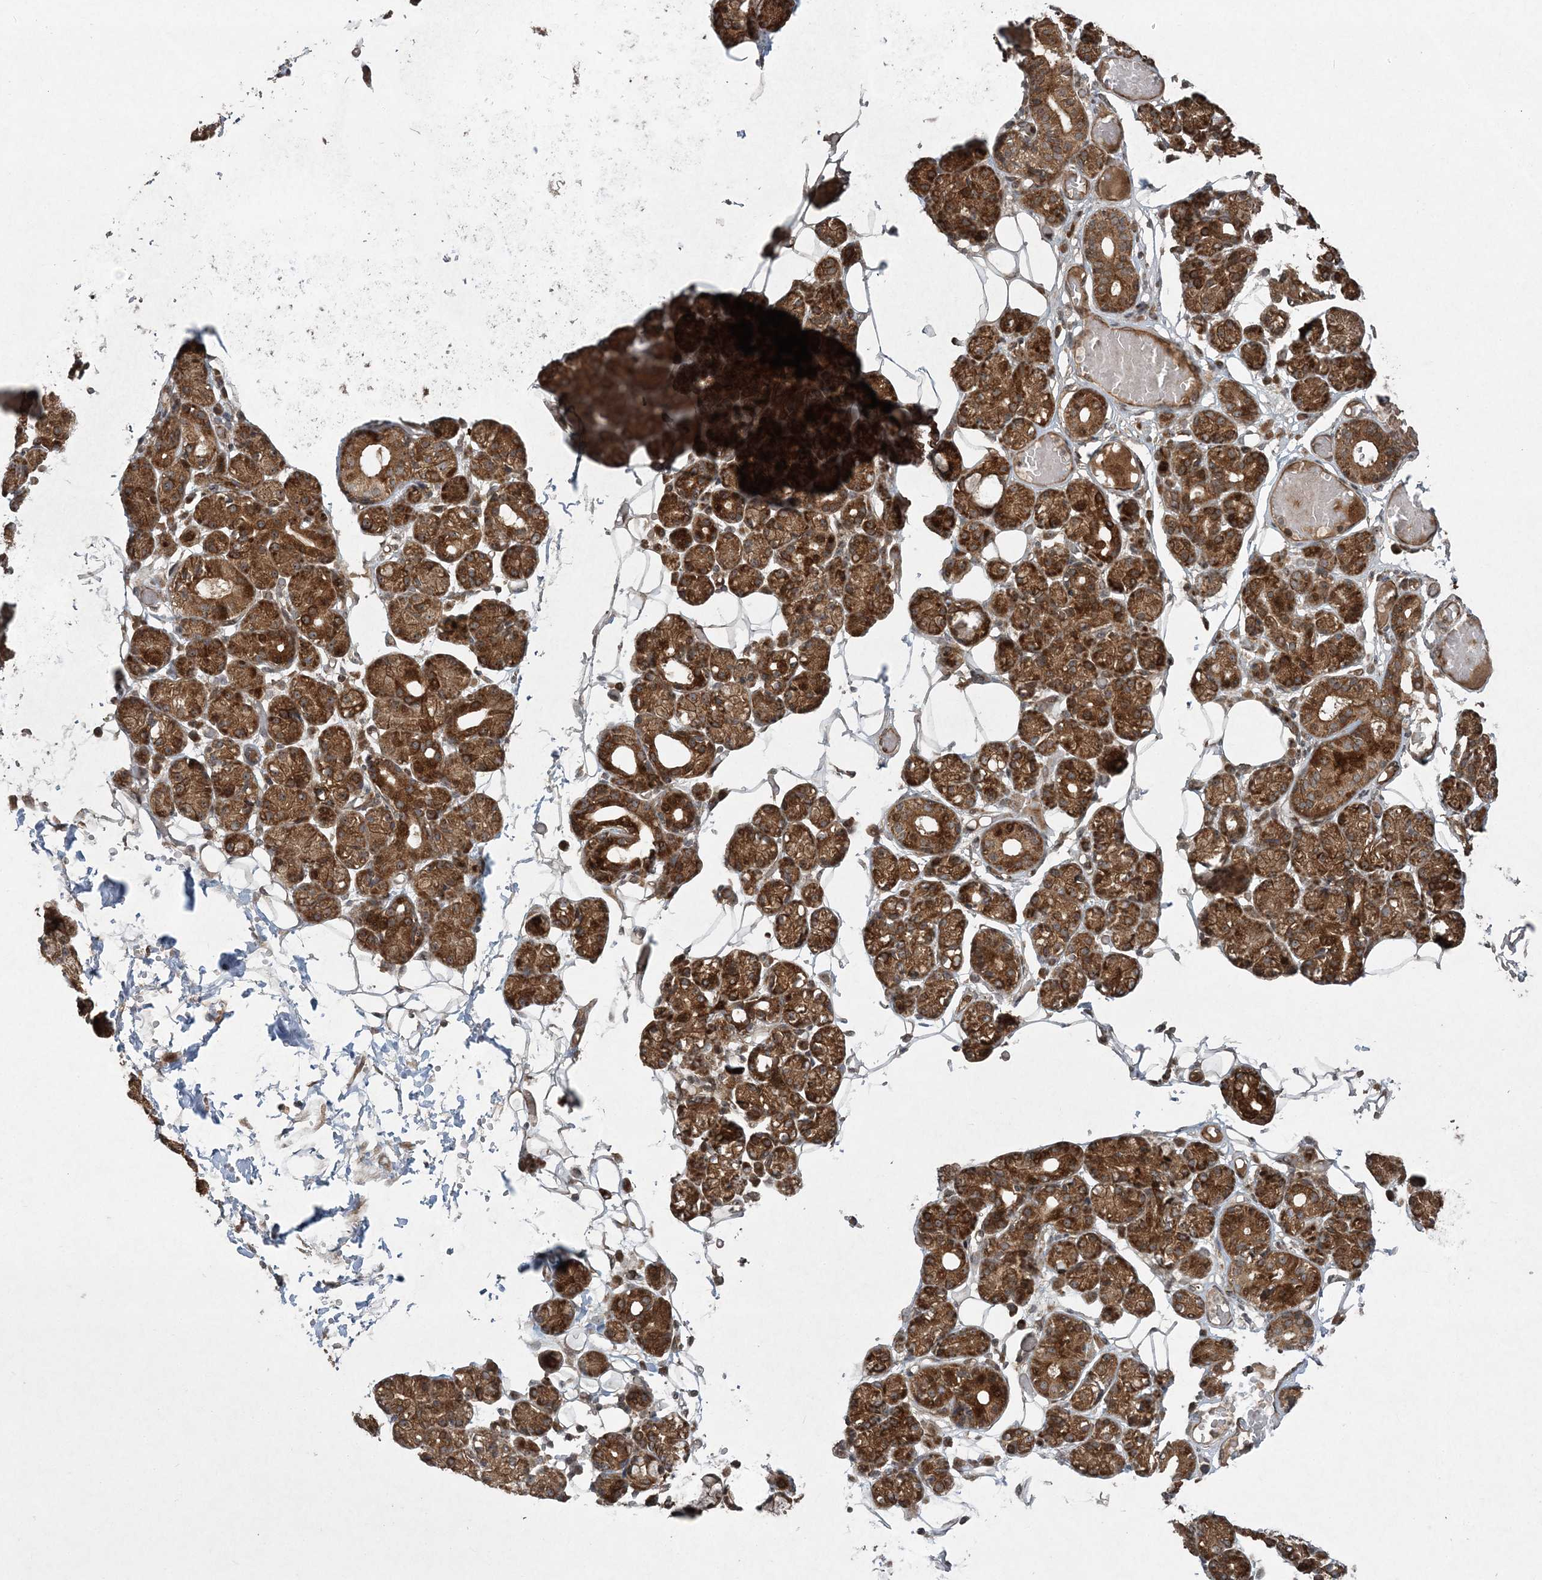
{"staining": {"intensity": "strong", "quantity": "25%-75%", "location": "cytoplasmic/membranous"}, "tissue": "salivary gland", "cell_type": "Glandular cells", "image_type": "normal", "snomed": [{"axis": "morphology", "description": "Normal tissue, NOS"}, {"axis": "topography", "description": "Salivary gland"}], "caption": "Strong cytoplasmic/membranous expression is seen in about 25%-75% of glandular cells in benign salivary gland. Ihc stains the protein in brown and the nuclei are stained blue.", "gene": "SERINC1", "patient": {"sex": "male", "age": 63}}